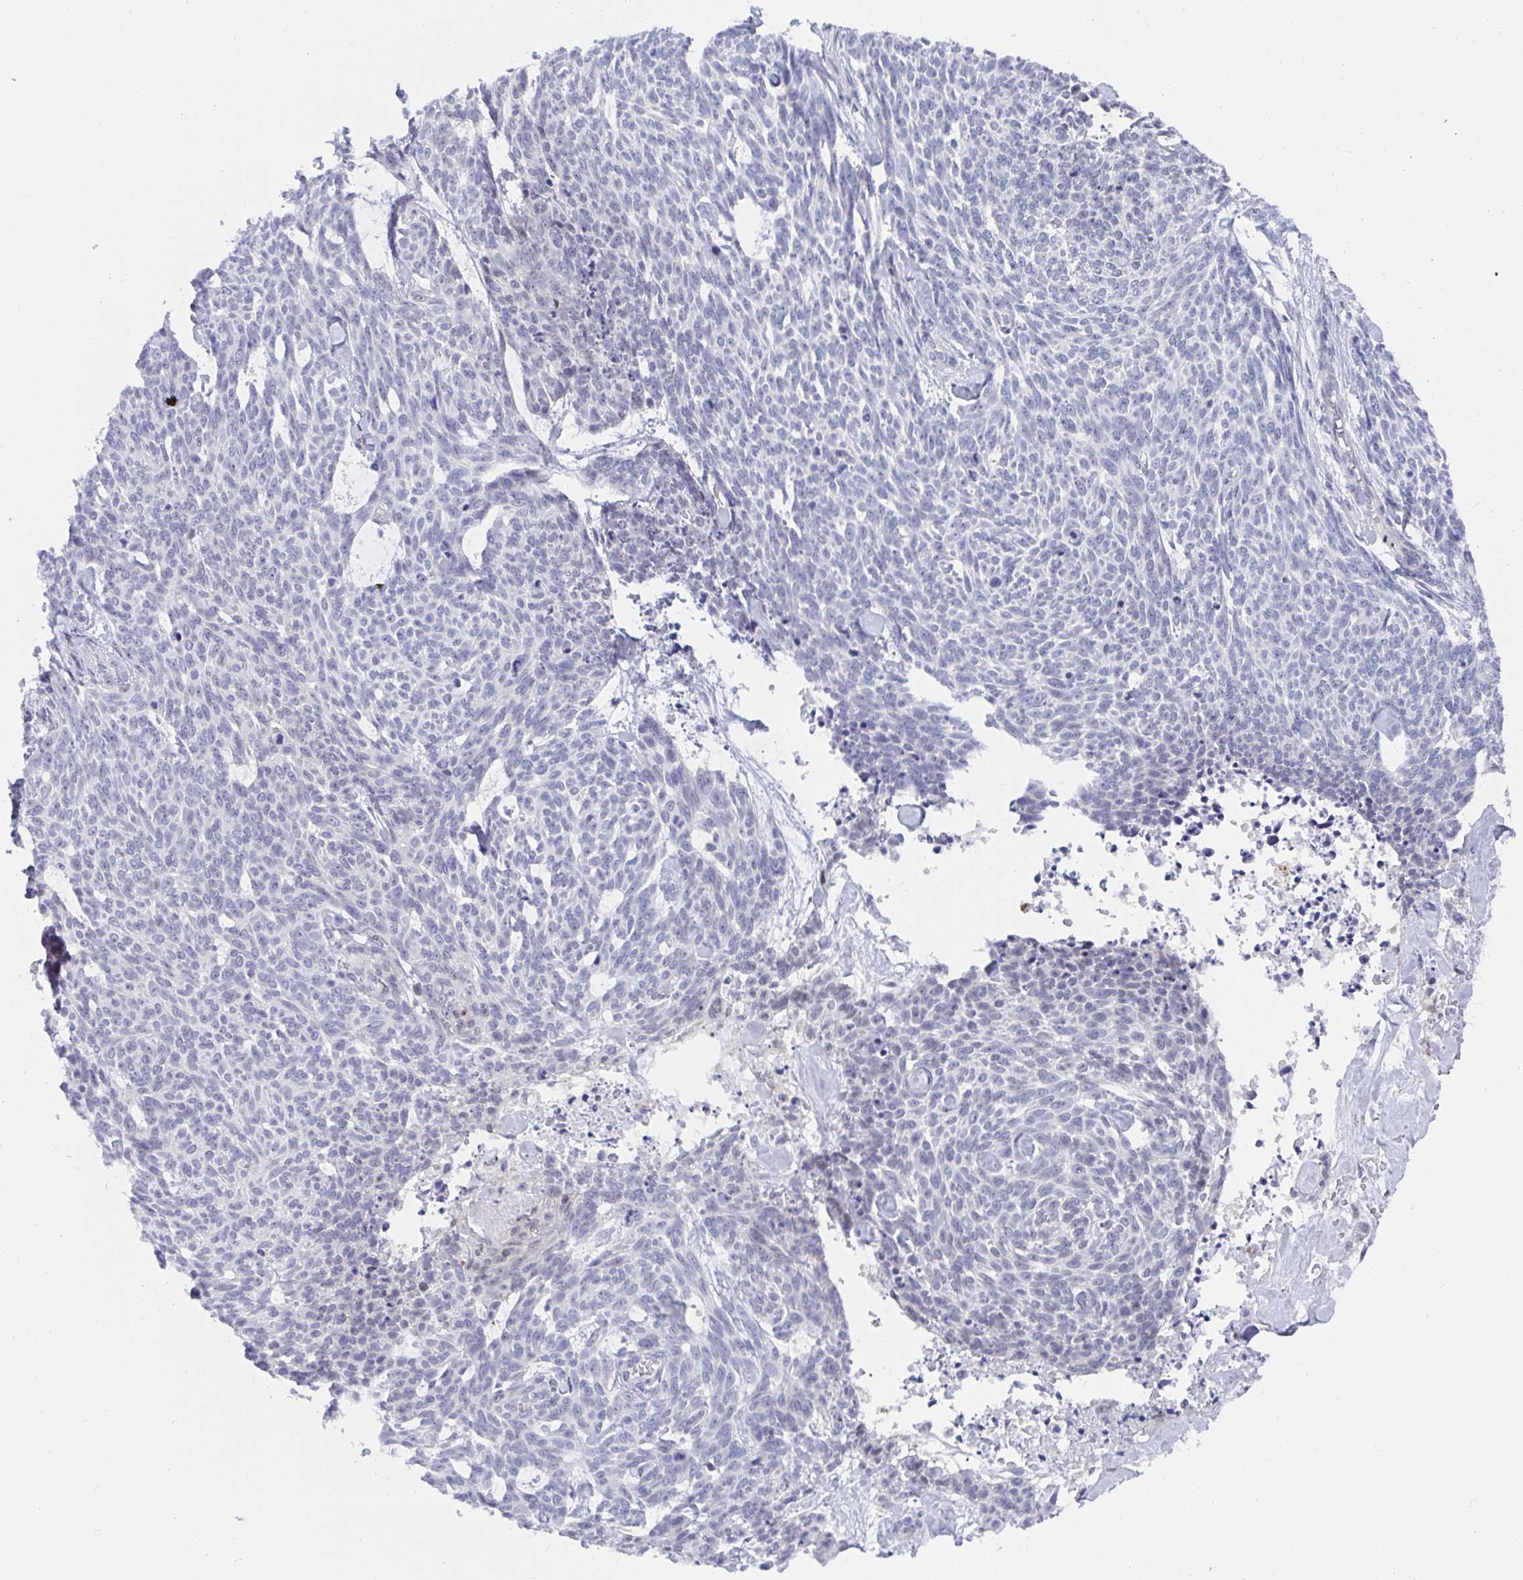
{"staining": {"intensity": "negative", "quantity": "none", "location": "none"}, "tissue": "skin cancer", "cell_type": "Tumor cells", "image_type": "cancer", "snomed": [{"axis": "morphology", "description": "Basal cell carcinoma"}, {"axis": "topography", "description": "Skin"}], "caption": "This is a micrograph of immunohistochemistry (IHC) staining of basal cell carcinoma (skin), which shows no positivity in tumor cells. (IHC, brightfield microscopy, high magnification).", "gene": "MFSD4A", "patient": {"sex": "female", "age": 93}}